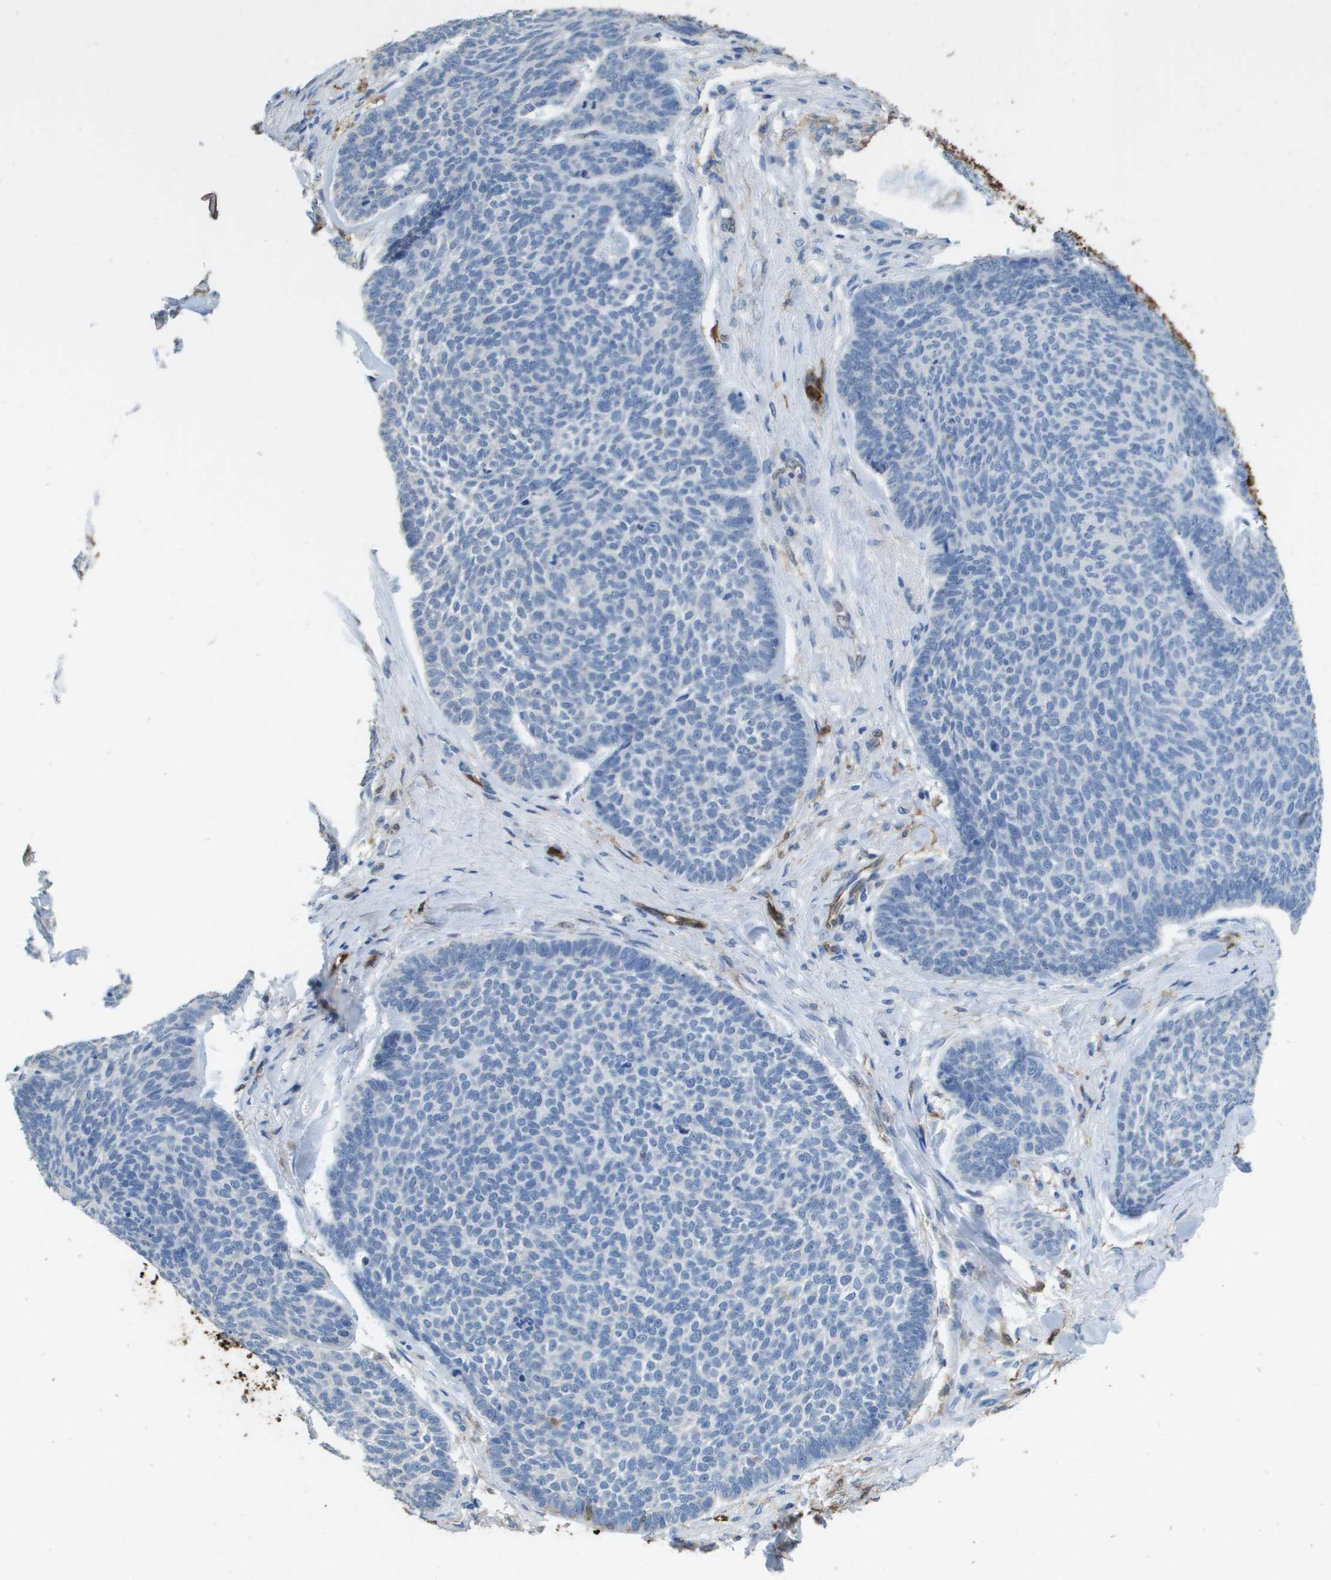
{"staining": {"intensity": "negative", "quantity": "none", "location": "none"}, "tissue": "skin cancer", "cell_type": "Tumor cells", "image_type": "cancer", "snomed": [{"axis": "morphology", "description": "Basal cell carcinoma"}, {"axis": "topography", "description": "Skin"}], "caption": "The IHC photomicrograph has no significant positivity in tumor cells of basal cell carcinoma (skin) tissue.", "gene": "FABP5", "patient": {"sex": "male", "age": 84}}